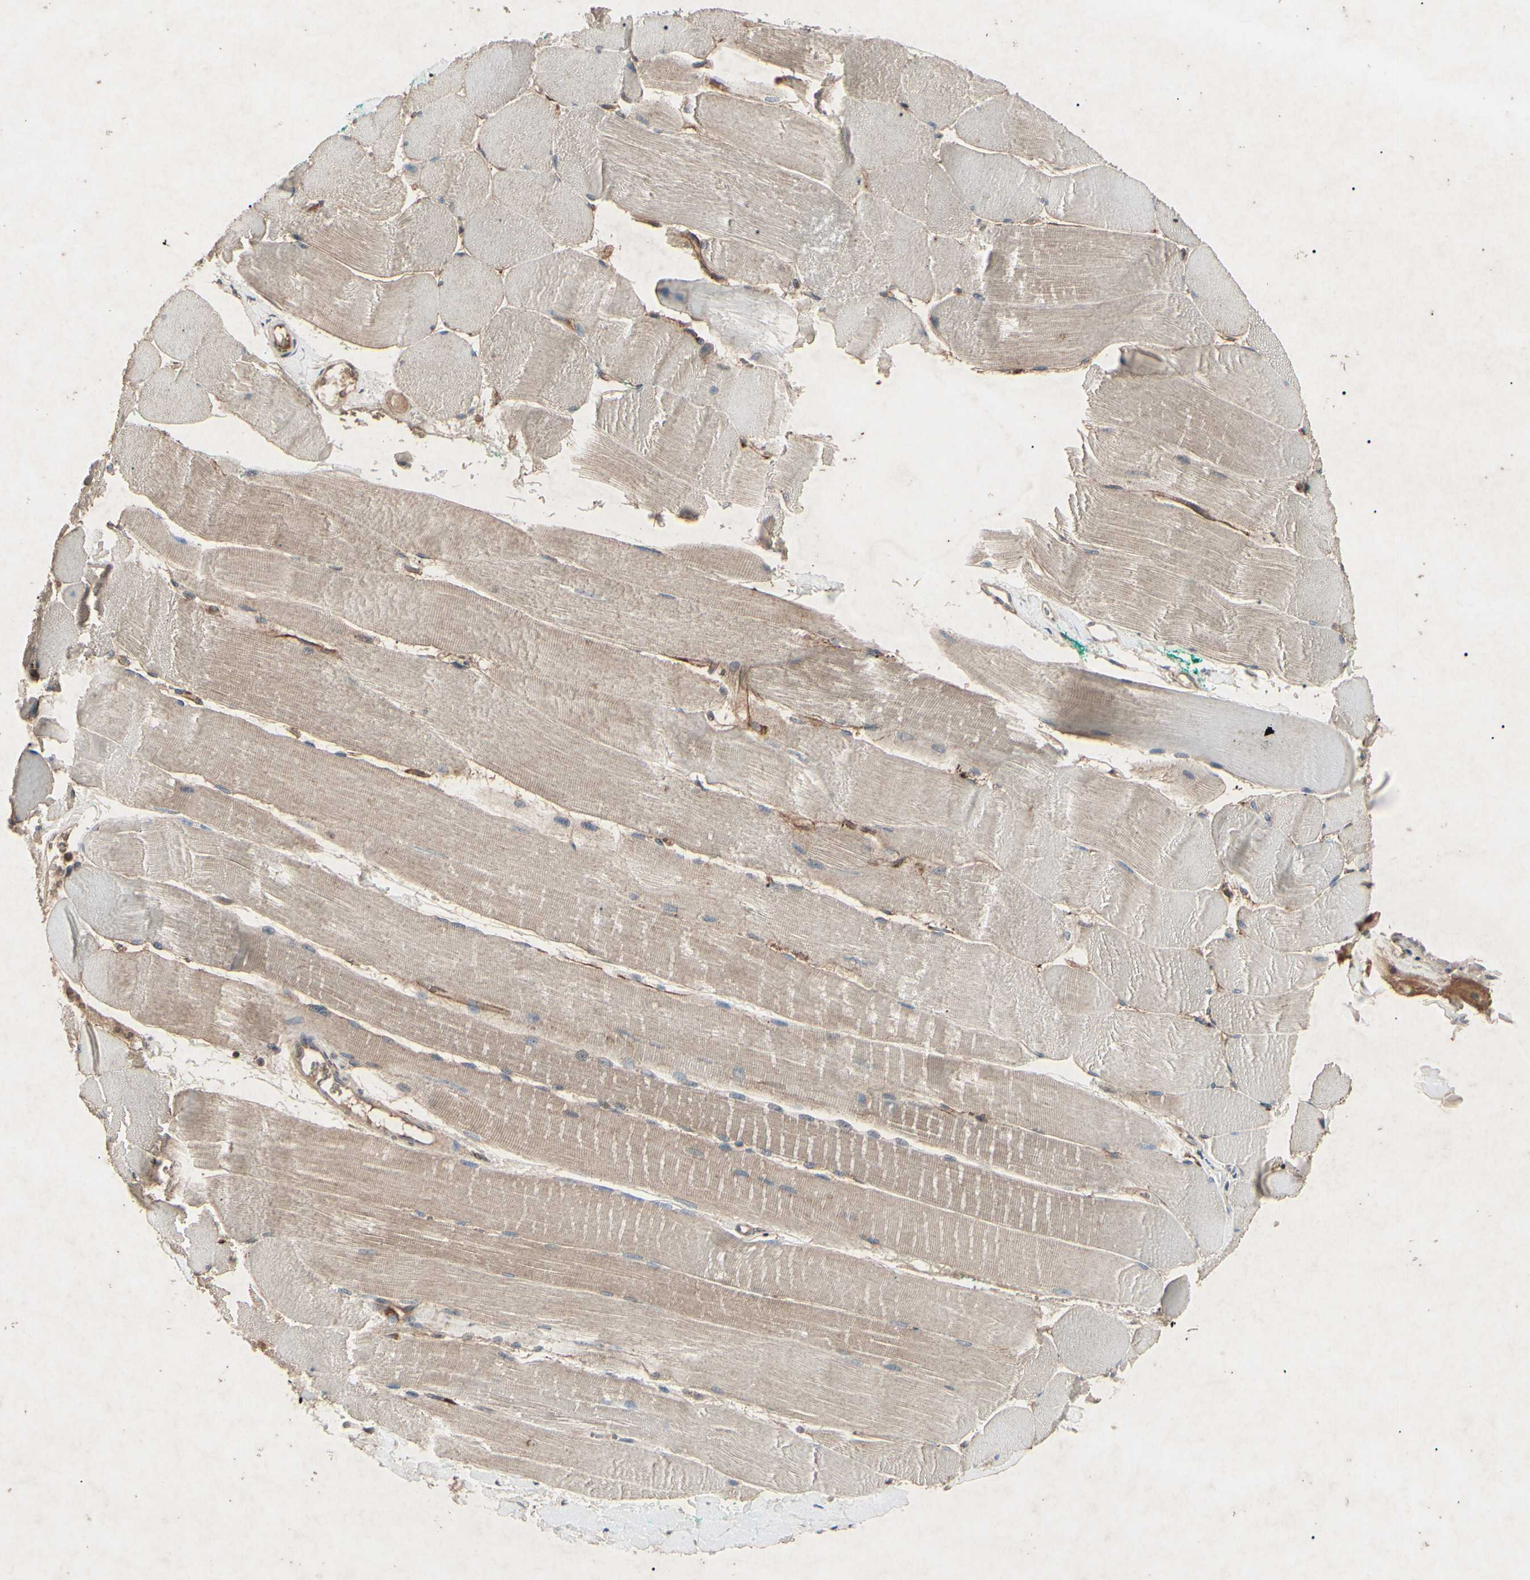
{"staining": {"intensity": "weak", "quantity": "25%-75%", "location": "cytoplasmic/membranous"}, "tissue": "skeletal muscle", "cell_type": "Myocytes", "image_type": "normal", "snomed": [{"axis": "morphology", "description": "Normal tissue, NOS"}, {"axis": "morphology", "description": "Squamous cell carcinoma, NOS"}, {"axis": "topography", "description": "Skeletal muscle"}], "caption": "DAB (3,3'-diaminobenzidine) immunohistochemical staining of benign human skeletal muscle shows weak cytoplasmic/membranous protein expression in about 25%-75% of myocytes.", "gene": "AEBP1", "patient": {"sex": "male", "age": 51}}